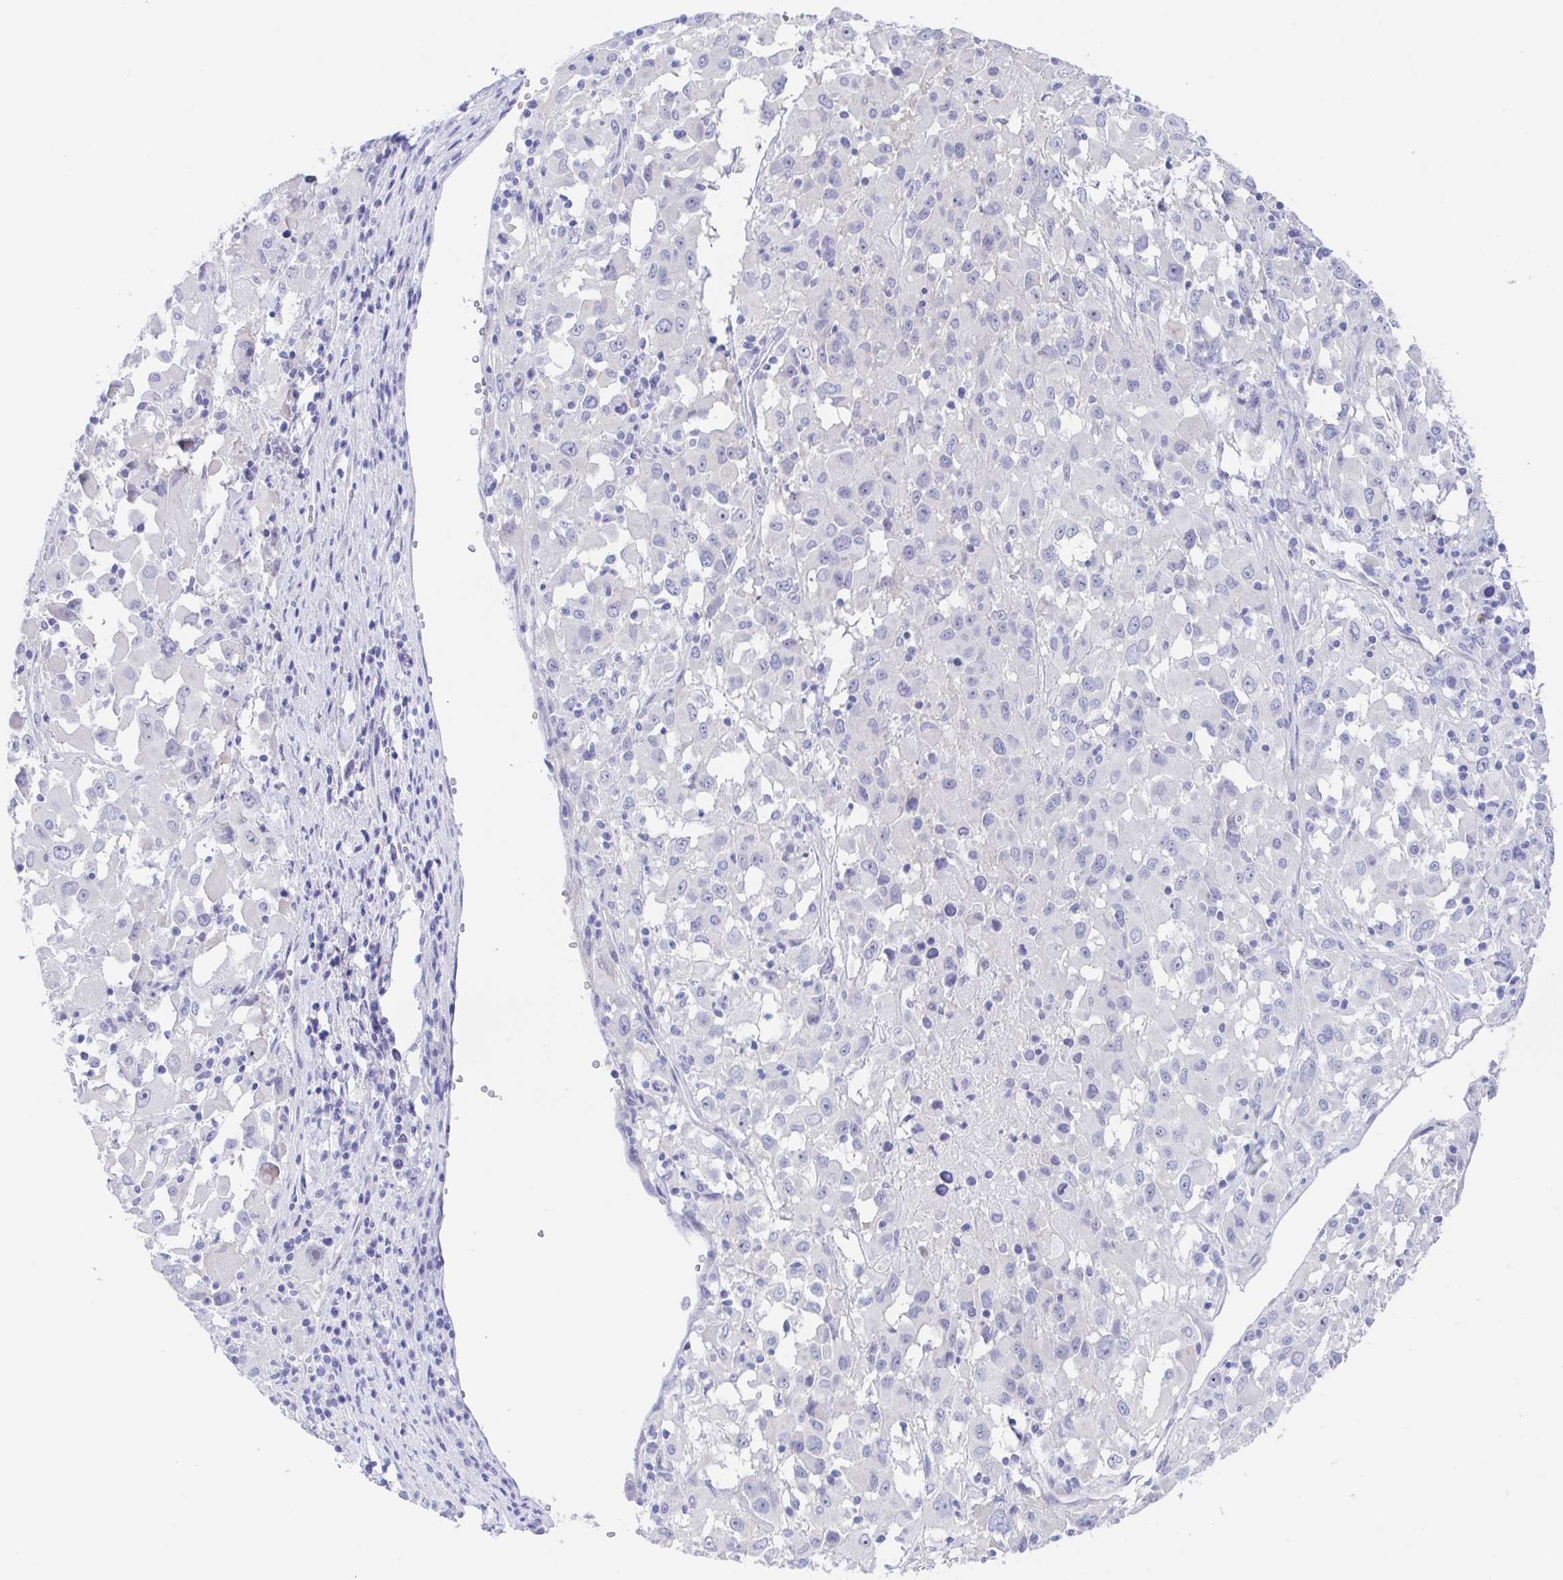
{"staining": {"intensity": "negative", "quantity": "none", "location": "none"}, "tissue": "melanoma", "cell_type": "Tumor cells", "image_type": "cancer", "snomed": [{"axis": "morphology", "description": "Malignant melanoma, Metastatic site"}, {"axis": "topography", "description": "Soft tissue"}], "caption": "High power microscopy histopathology image of an IHC micrograph of melanoma, revealing no significant positivity in tumor cells.", "gene": "MUCL3", "patient": {"sex": "male", "age": 50}}